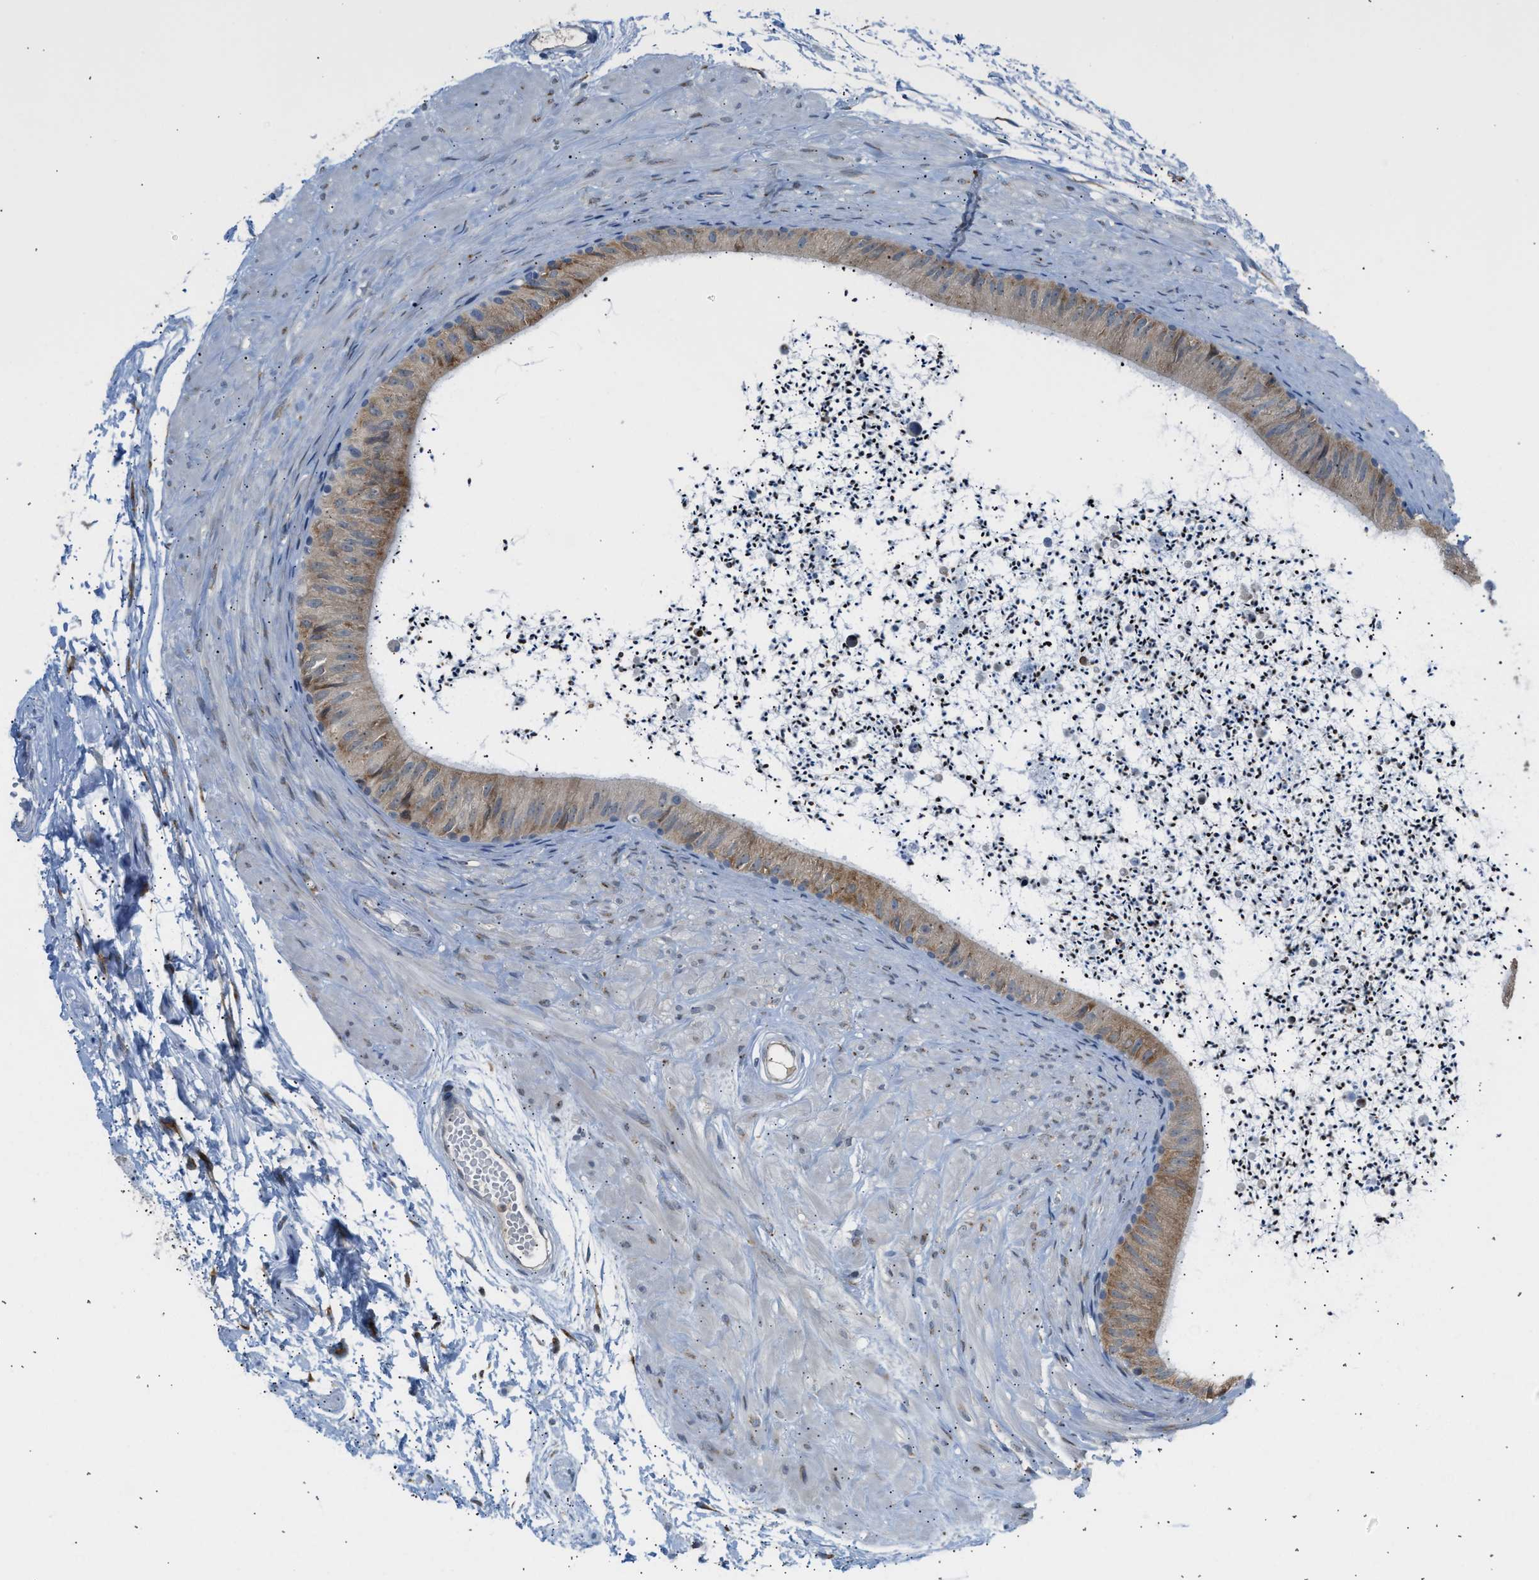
{"staining": {"intensity": "moderate", "quantity": "25%-75%", "location": "cytoplasmic/membranous"}, "tissue": "epididymis", "cell_type": "Glandular cells", "image_type": "normal", "snomed": [{"axis": "morphology", "description": "Normal tissue, NOS"}, {"axis": "topography", "description": "Epididymis"}], "caption": "Brown immunohistochemical staining in benign human epididymis demonstrates moderate cytoplasmic/membranous staining in approximately 25%-75% of glandular cells. The staining is performed using DAB brown chromogen to label protein expression. The nuclei are counter-stained blue using hematoxylin.", "gene": "KCNC2", "patient": {"sex": "male", "age": 56}}